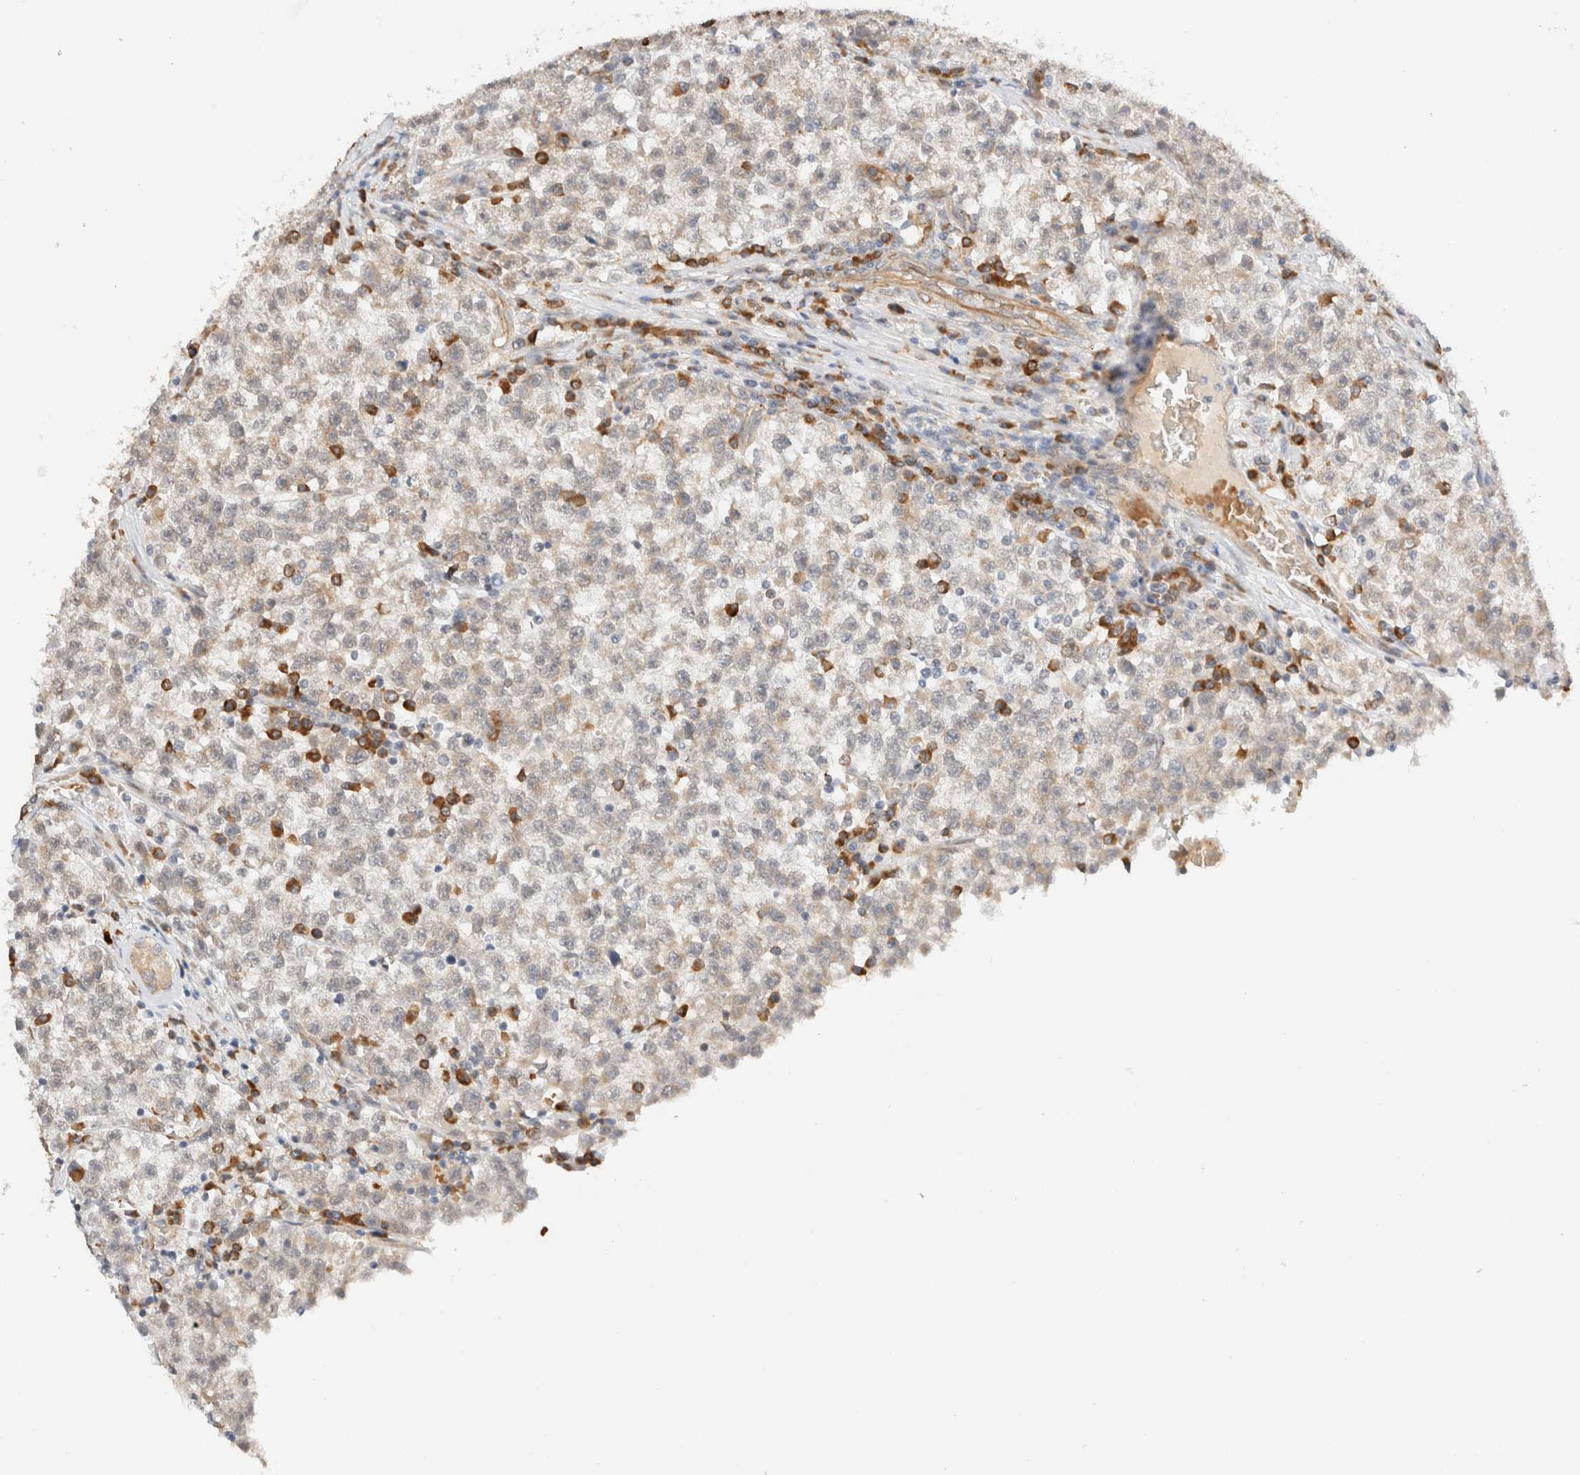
{"staining": {"intensity": "negative", "quantity": "none", "location": "none"}, "tissue": "testis cancer", "cell_type": "Tumor cells", "image_type": "cancer", "snomed": [{"axis": "morphology", "description": "Seminoma, NOS"}, {"axis": "topography", "description": "Testis"}], "caption": "A high-resolution histopathology image shows immunohistochemistry (IHC) staining of testis seminoma, which shows no significant positivity in tumor cells. (Stains: DAB IHC with hematoxylin counter stain, Microscopy: brightfield microscopy at high magnification).", "gene": "SYVN1", "patient": {"sex": "male", "age": 22}}